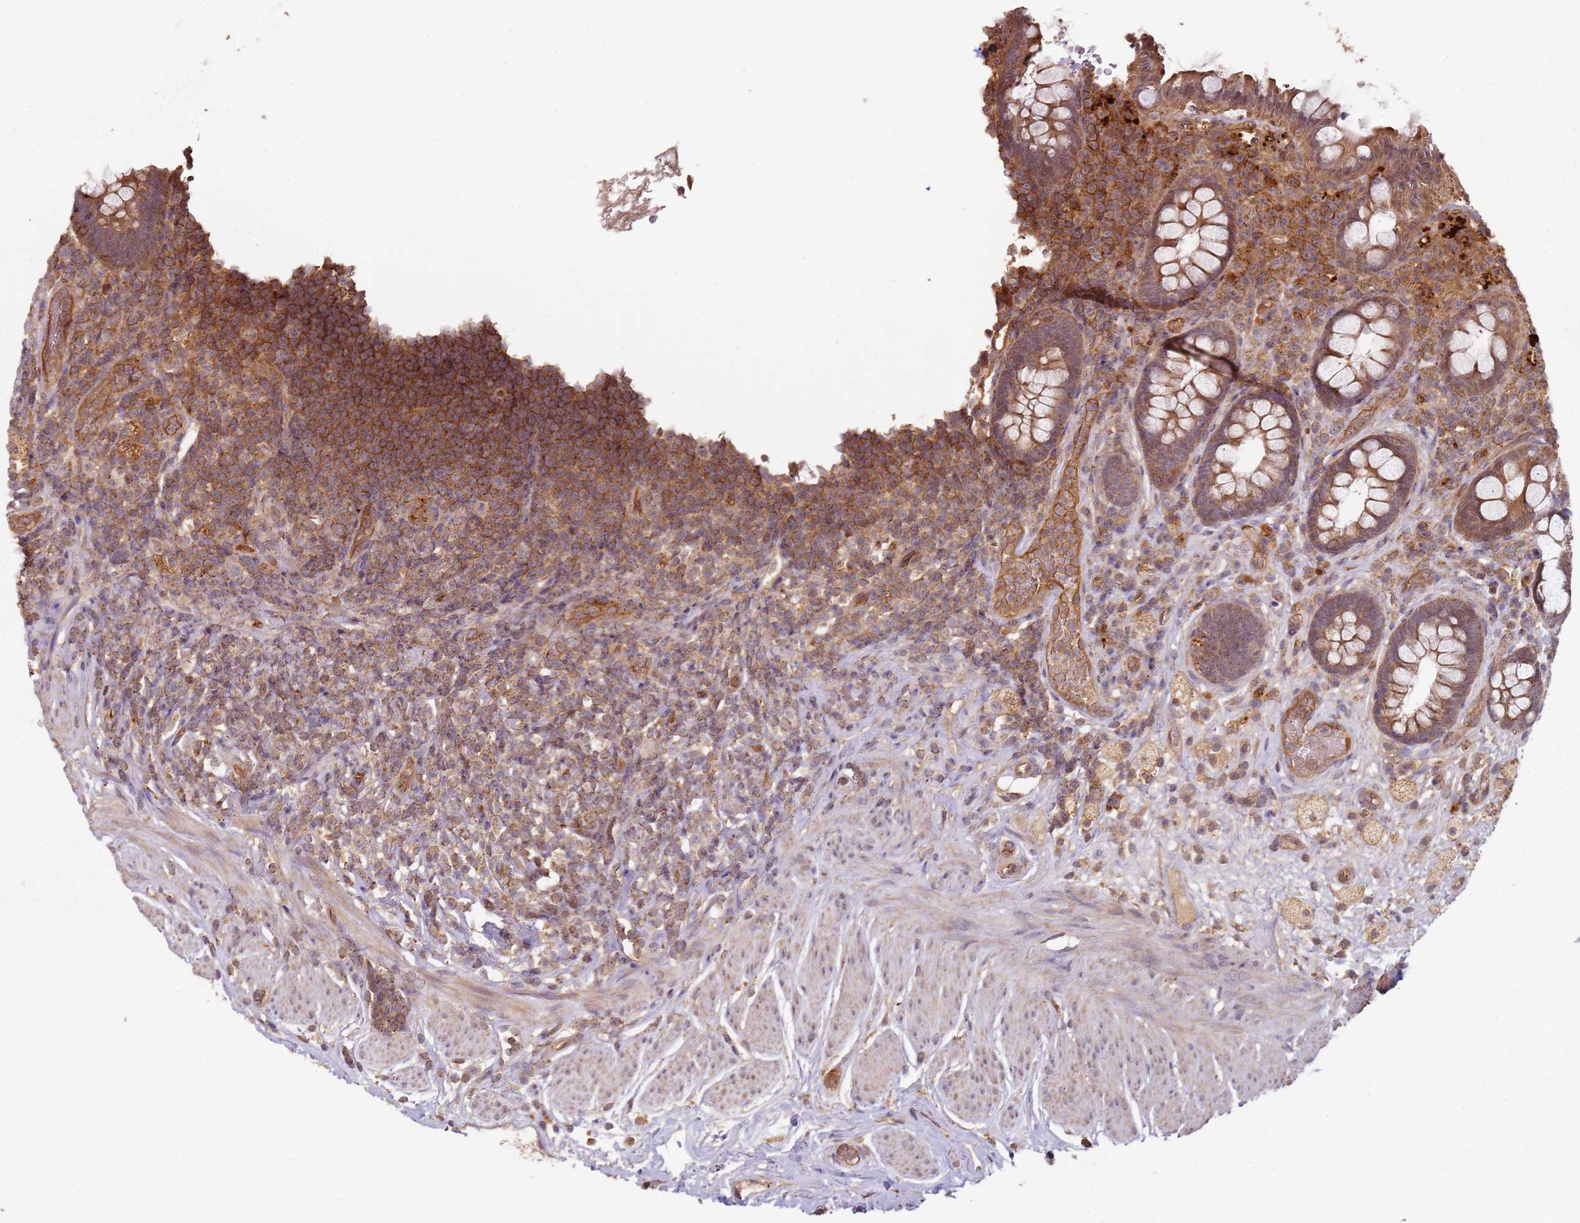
{"staining": {"intensity": "moderate", "quantity": ">75%", "location": "cytoplasmic/membranous"}, "tissue": "rectum", "cell_type": "Glandular cells", "image_type": "normal", "snomed": [{"axis": "morphology", "description": "Normal tissue, NOS"}, {"axis": "topography", "description": "Rectum"}, {"axis": "topography", "description": "Peripheral nerve tissue"}], "caption": "A micrograph of human rectum stained for a protein displays moderate cytoplasmic/membranous brown staining in glandular cells.", "gene": "SCGB2B2", "patient": {"sex": "female", "age": 69}}